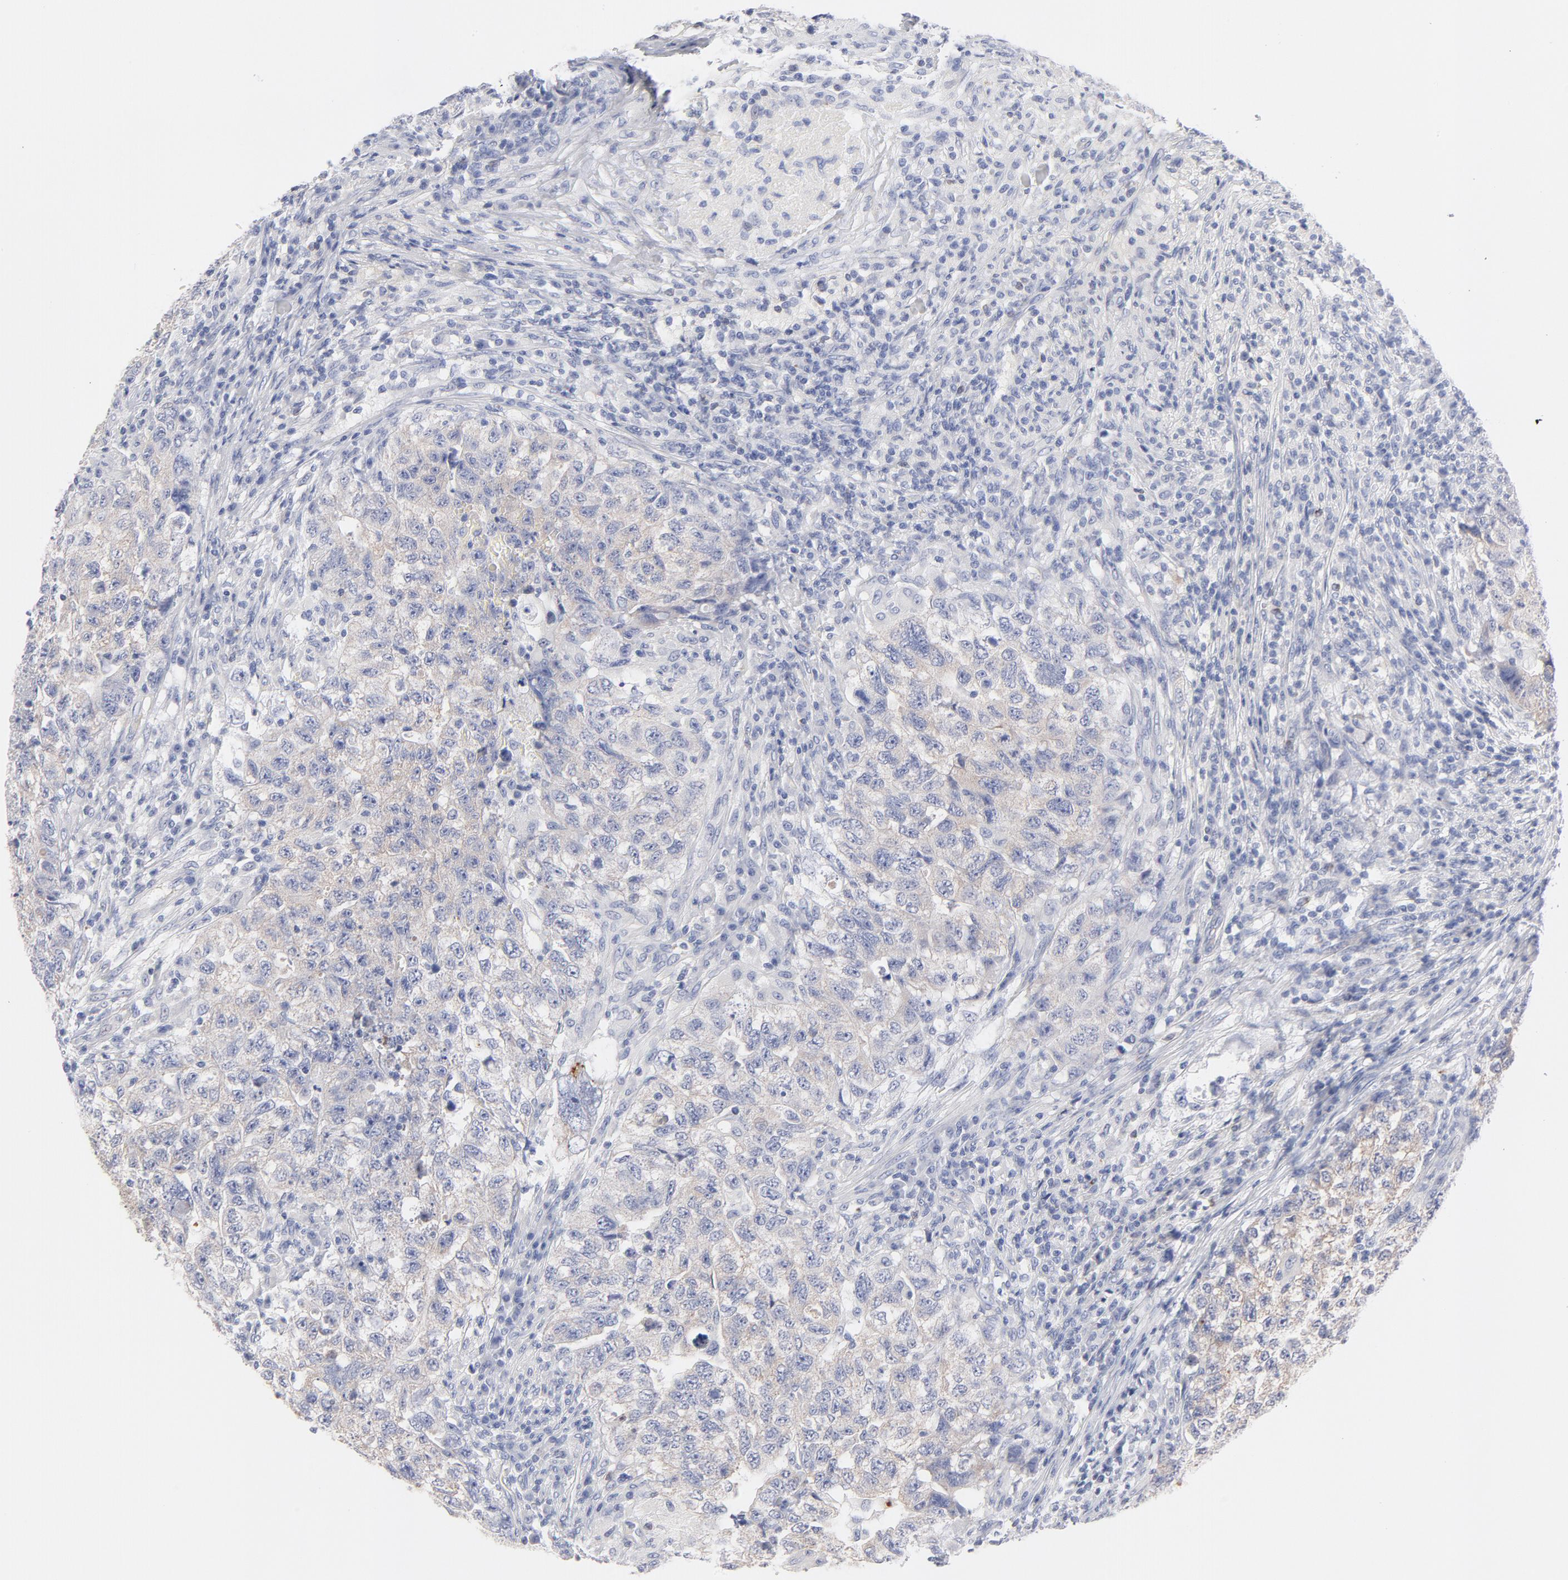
{"staining": {"intensity": "weak", "quantity": "25%-75%", "location": "cytoplasmic/membranous"}, "tissue": "testis cancer", "cell_type": "Tumor cells", "image_type": "cancer", "snomed": [{"axis": "morphology", "description": "Carcinoma, Embryonal, NOS"}, {"axis": "topography", "description": "Testis"}], "caption": "Immunohistochemical staining of testis embryonal carcinoma demonstrates weak cytoplasmic/membranous protein staining in about 25%-75% of tumor cells.", "gene": "MID1", "patient": {"sex": "male", "age": 21}}